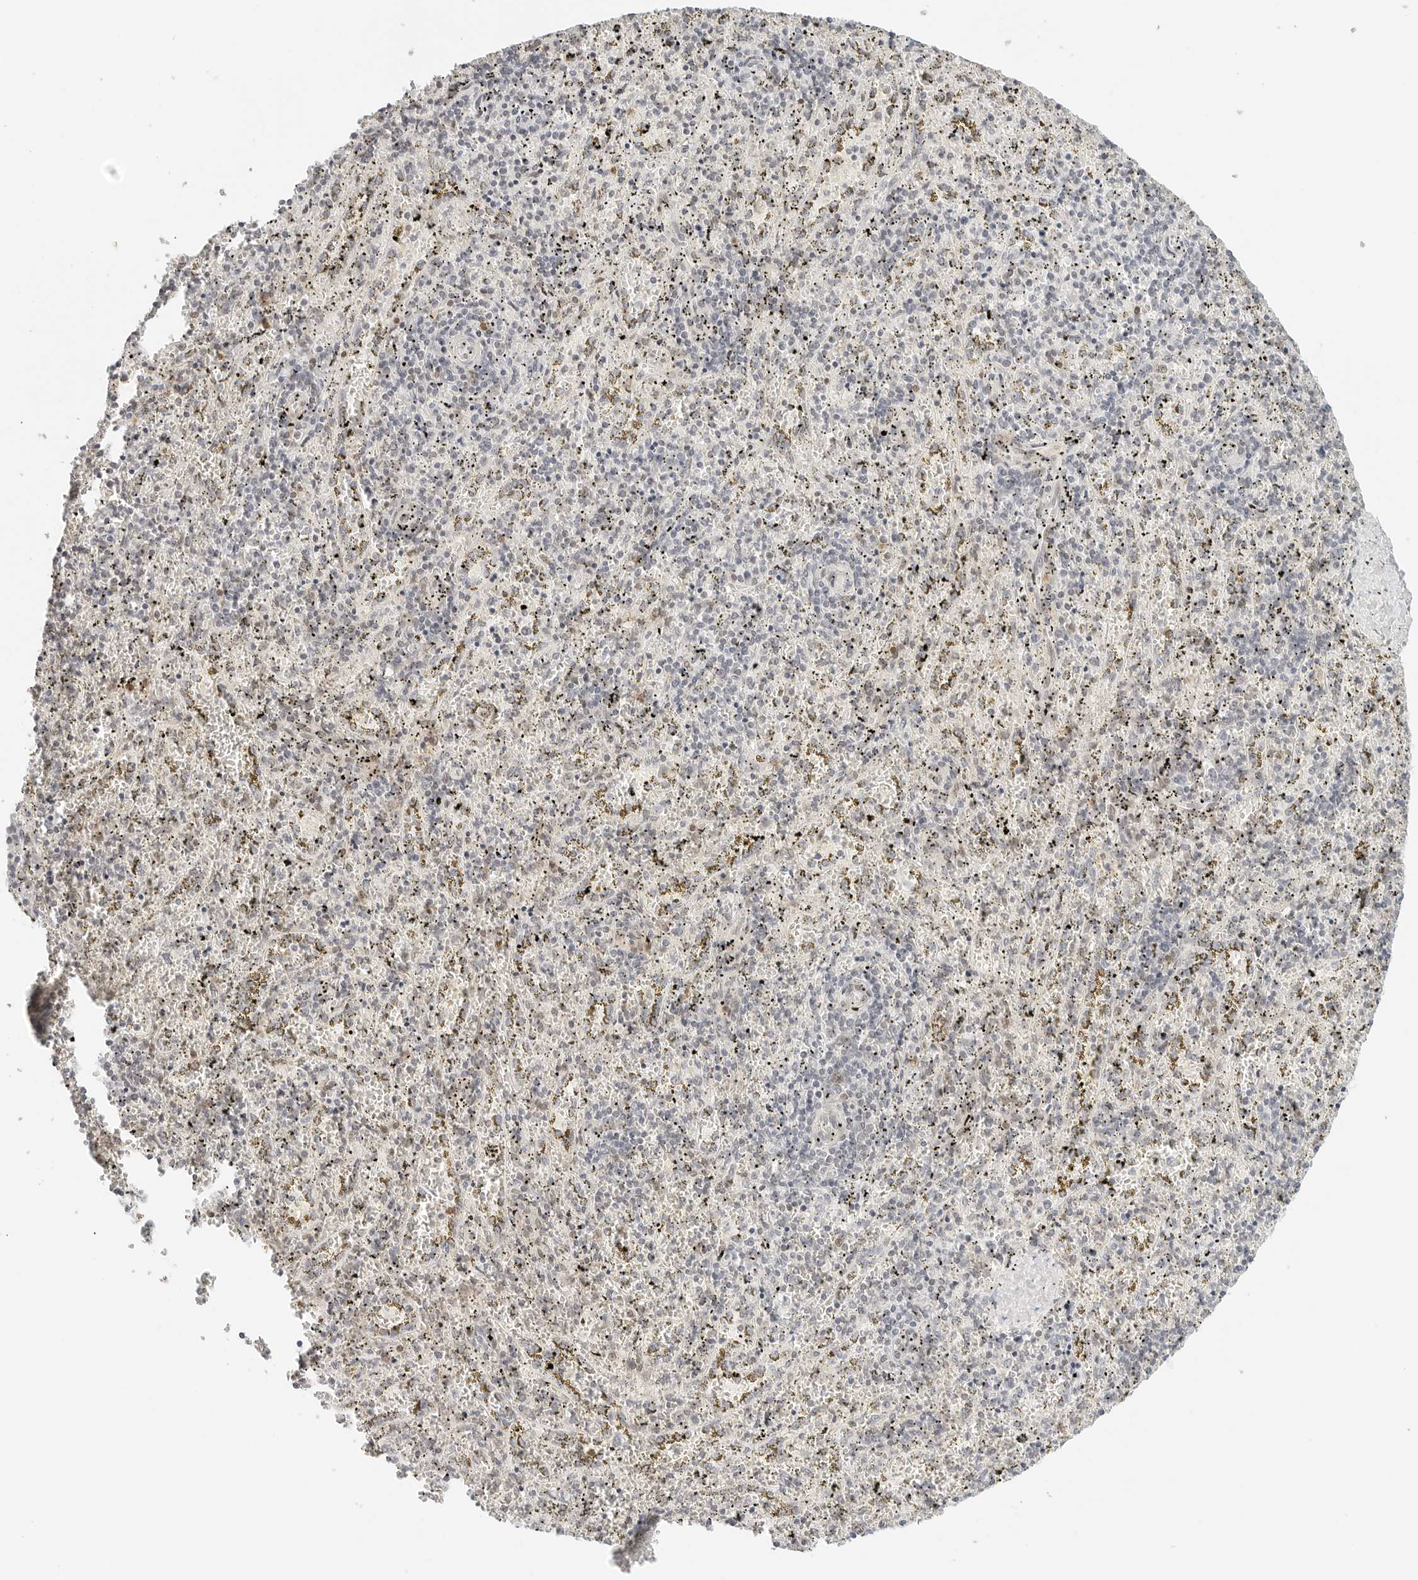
{"staining": {"intensity": "negative", "quantity": "none", "location": "none"}, "tissue": "spleen", "cell_type": "Cells in red pulp", "image_type": "normal", "snomed": [{"axis": "morphology", "description": "Normal tissue, NOS"}, {"axis": "topography", "description": "Spleen"}], "caption": "High power microscopy micrograph of an immunohistochemistry (IHC) micrograph of unremarkable spleen, revealing no significant positivity in cells in red pulp. The staining was performed using DAB to visualize the protein expression in brown, while the nuclei were stained in blue with hematoxylin (Magnification: 20x).", "gene": "NEO1", "patient": {"sex": "male", "age": 11}}